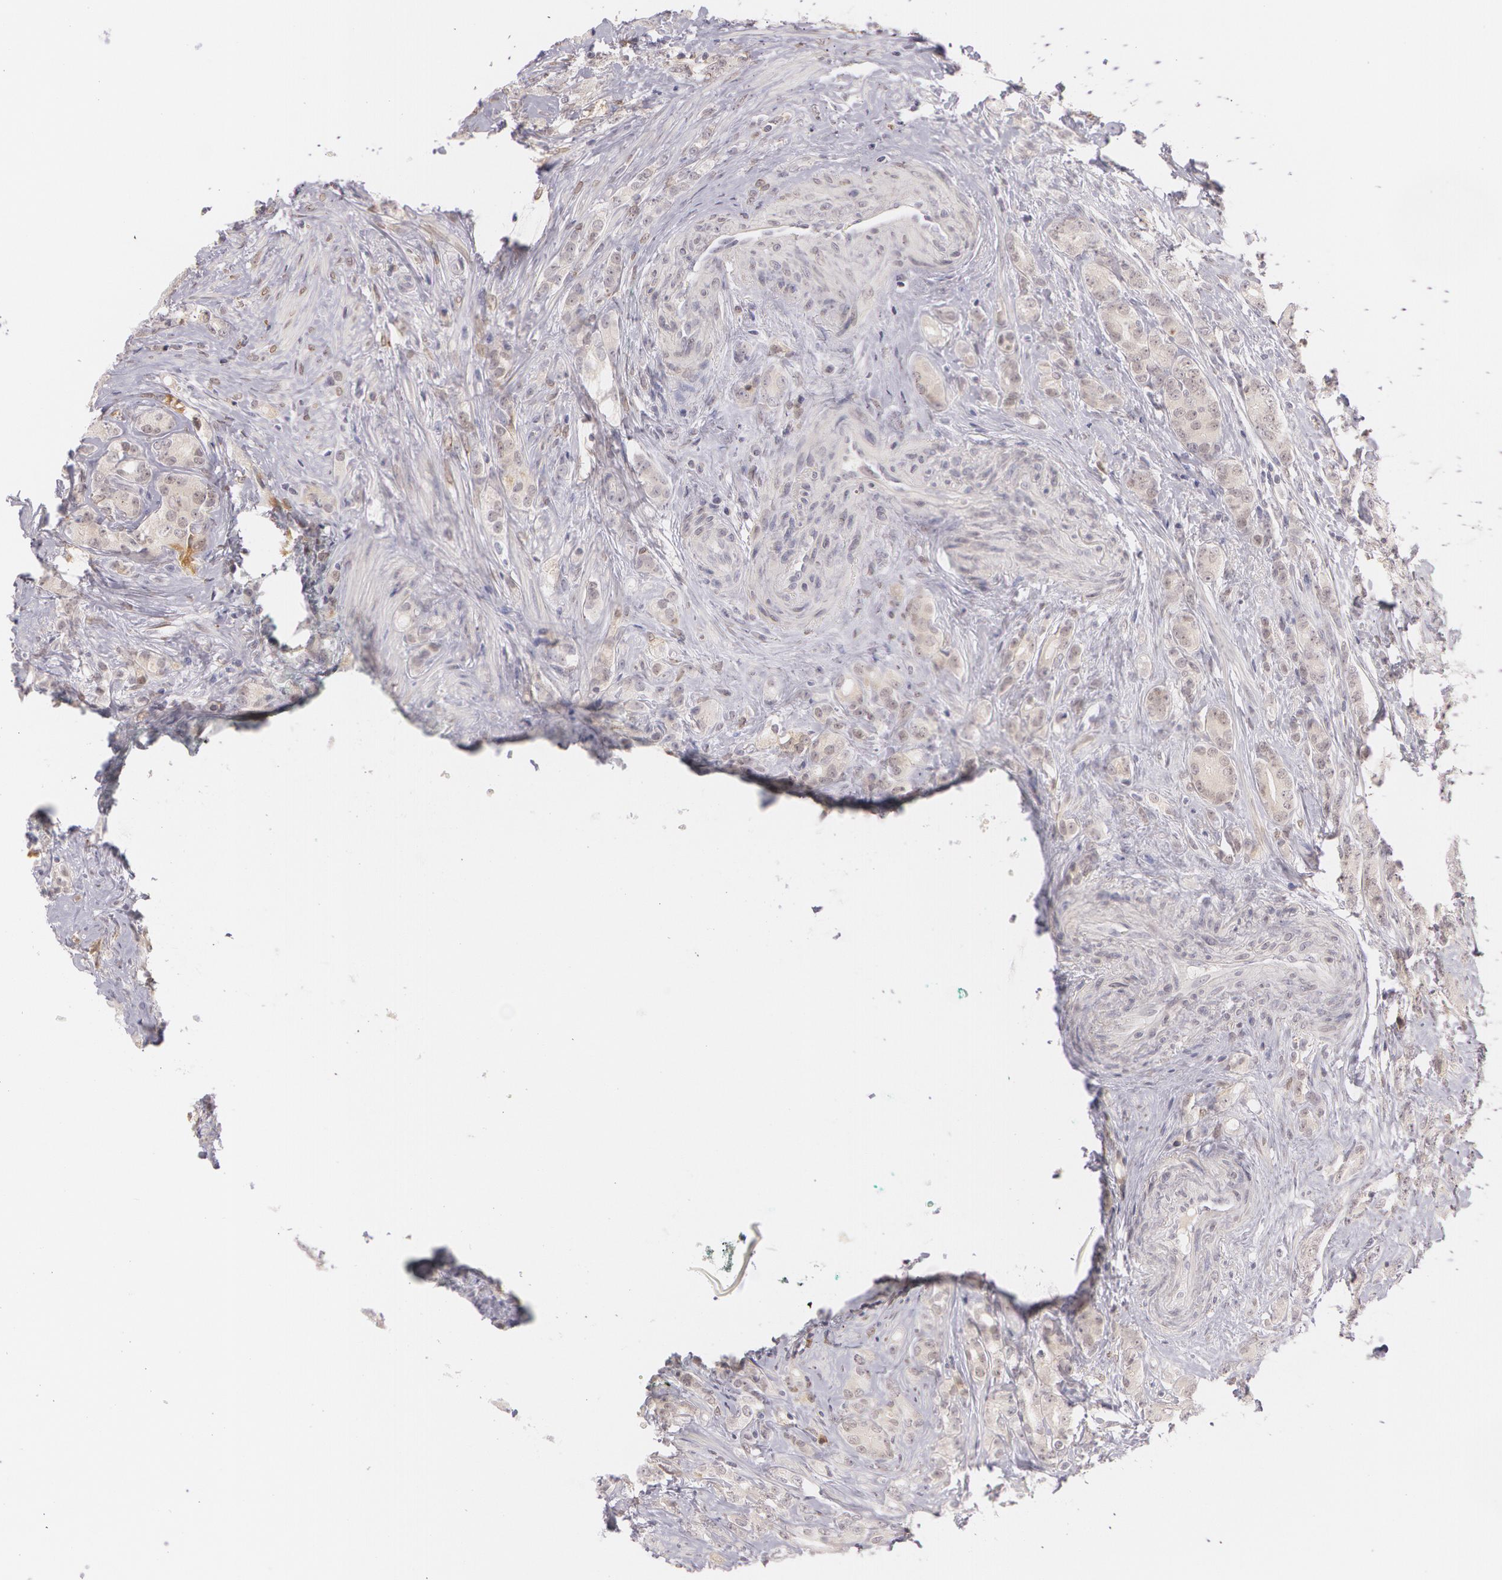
{"staining": {"intensity": "negative", "quantity": "none", "location": "none"}, "tissue": "prostate cancer", "cell_type": "Tumor cells", "image_type": "cancer", "snomed": [{"axis": "morphology", "description": "Adenocarcinoma, Medium grade"}, {"axis": "topography", "description": "Prostate"}], "caption": "This image is of prostate cancer (medium-grade adenocarcinoma) stained with immunohistochemistry (IHC) to label a protein in brown with the nuclei are counter-stained blue. There is no staining in tumor cells.", "gene": "LBP", "patient": {"sex": "male", "age": 59}}